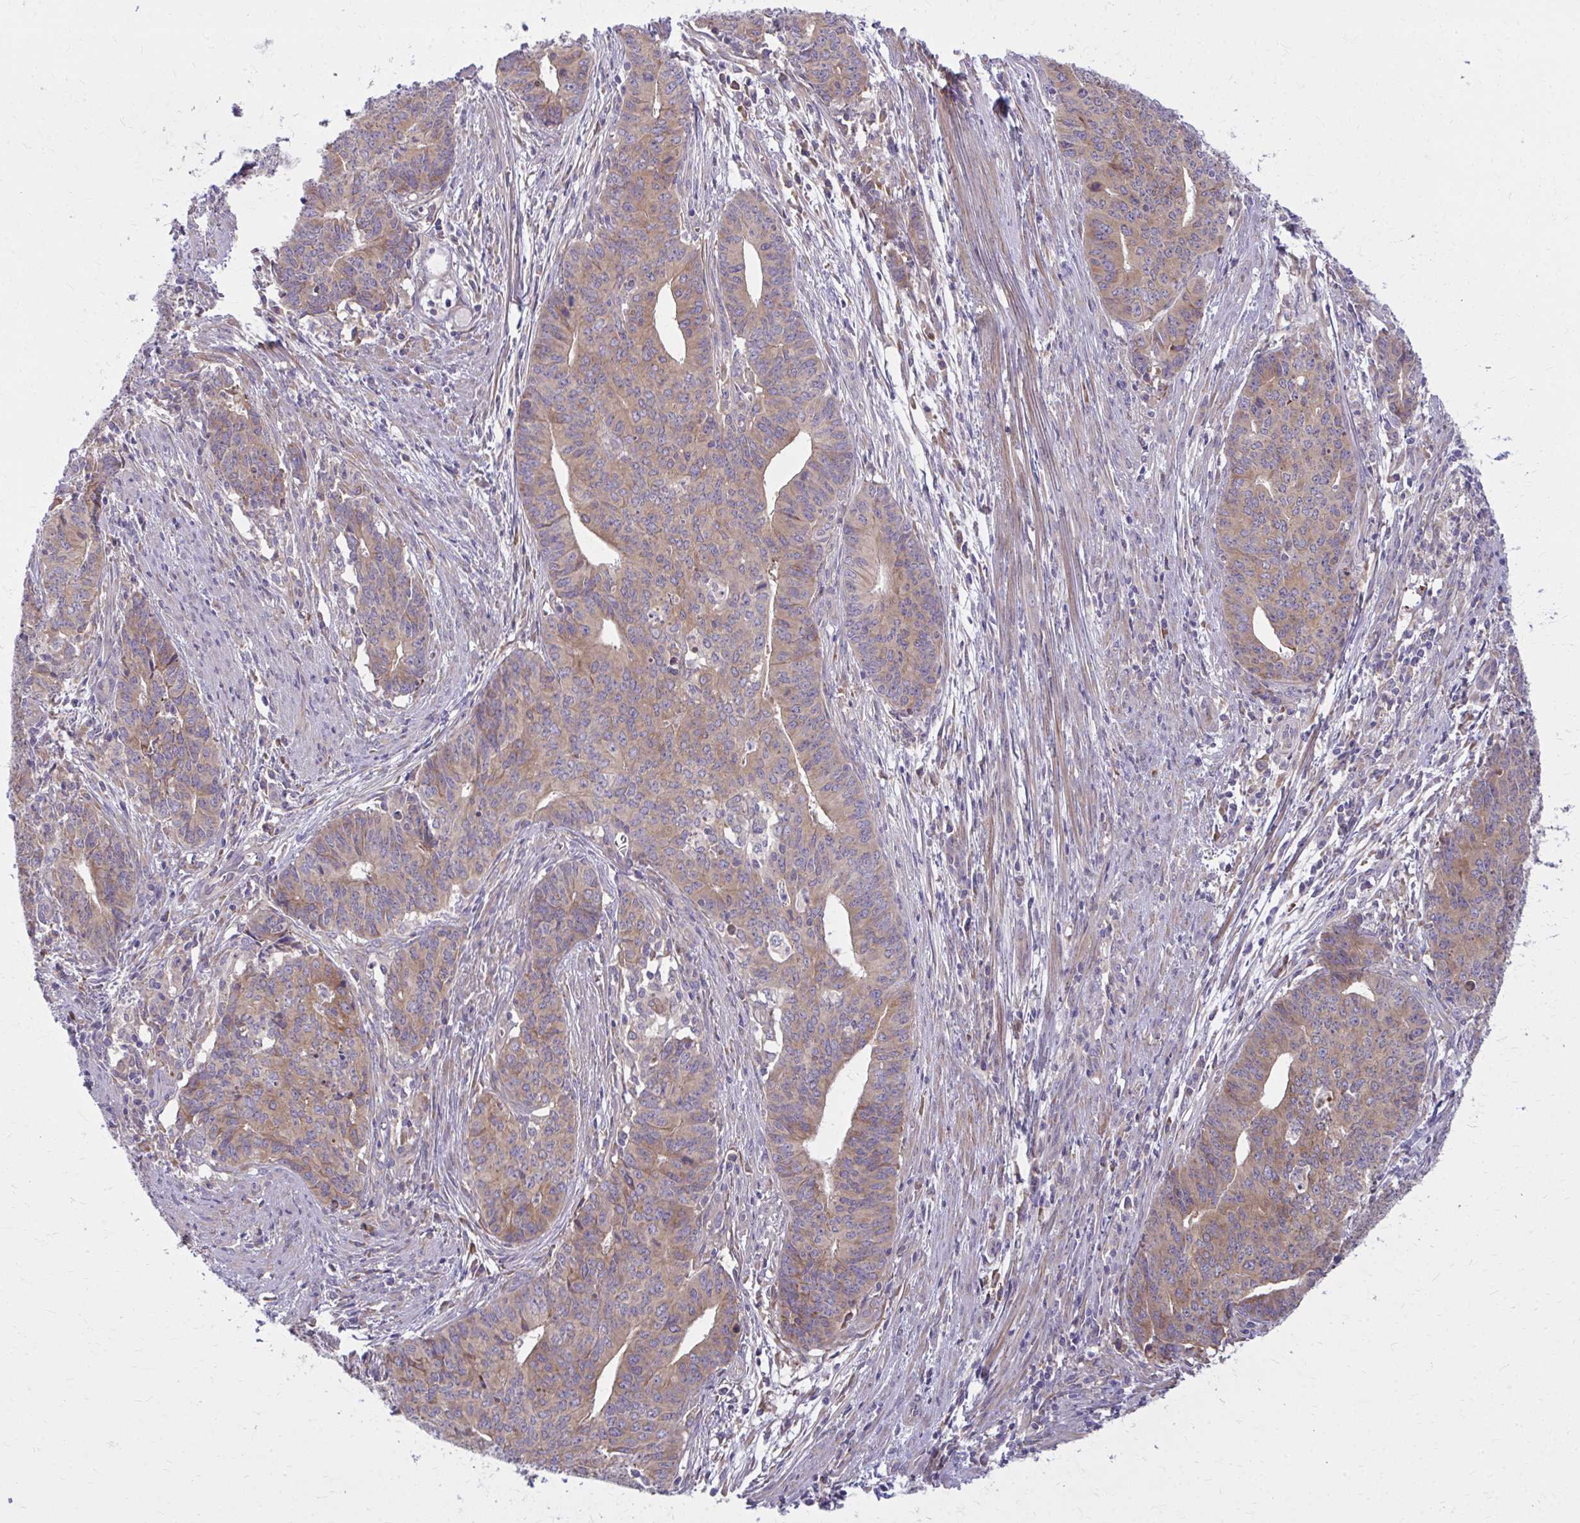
{"staining": {"intensity": "moderate", "quantity": ">75%", "location": "cytoplasmic/membranous"}, "tissue": "endometrial cancer", "cell_type": "Tumor cells", "image_type": "cancer", "snomed": [{"axis": "morphology", "description": "Adenocarcinoma, NOS"}, {"axis": "topography", "description": "Endometrium"}], "caption": "A medium amount of moderate cytoplasmic/membranous expression is appreciated in about >75% of tumor cells in endometrial cancer (adenocarcinoma) tissue. The staining is performed using DAB brown chromogen to label protein expression. The nuclei are counter-stained blue using hematoxylin.", "gene": "CEMP1", "patient": {"sex": "female", "age": 59}}